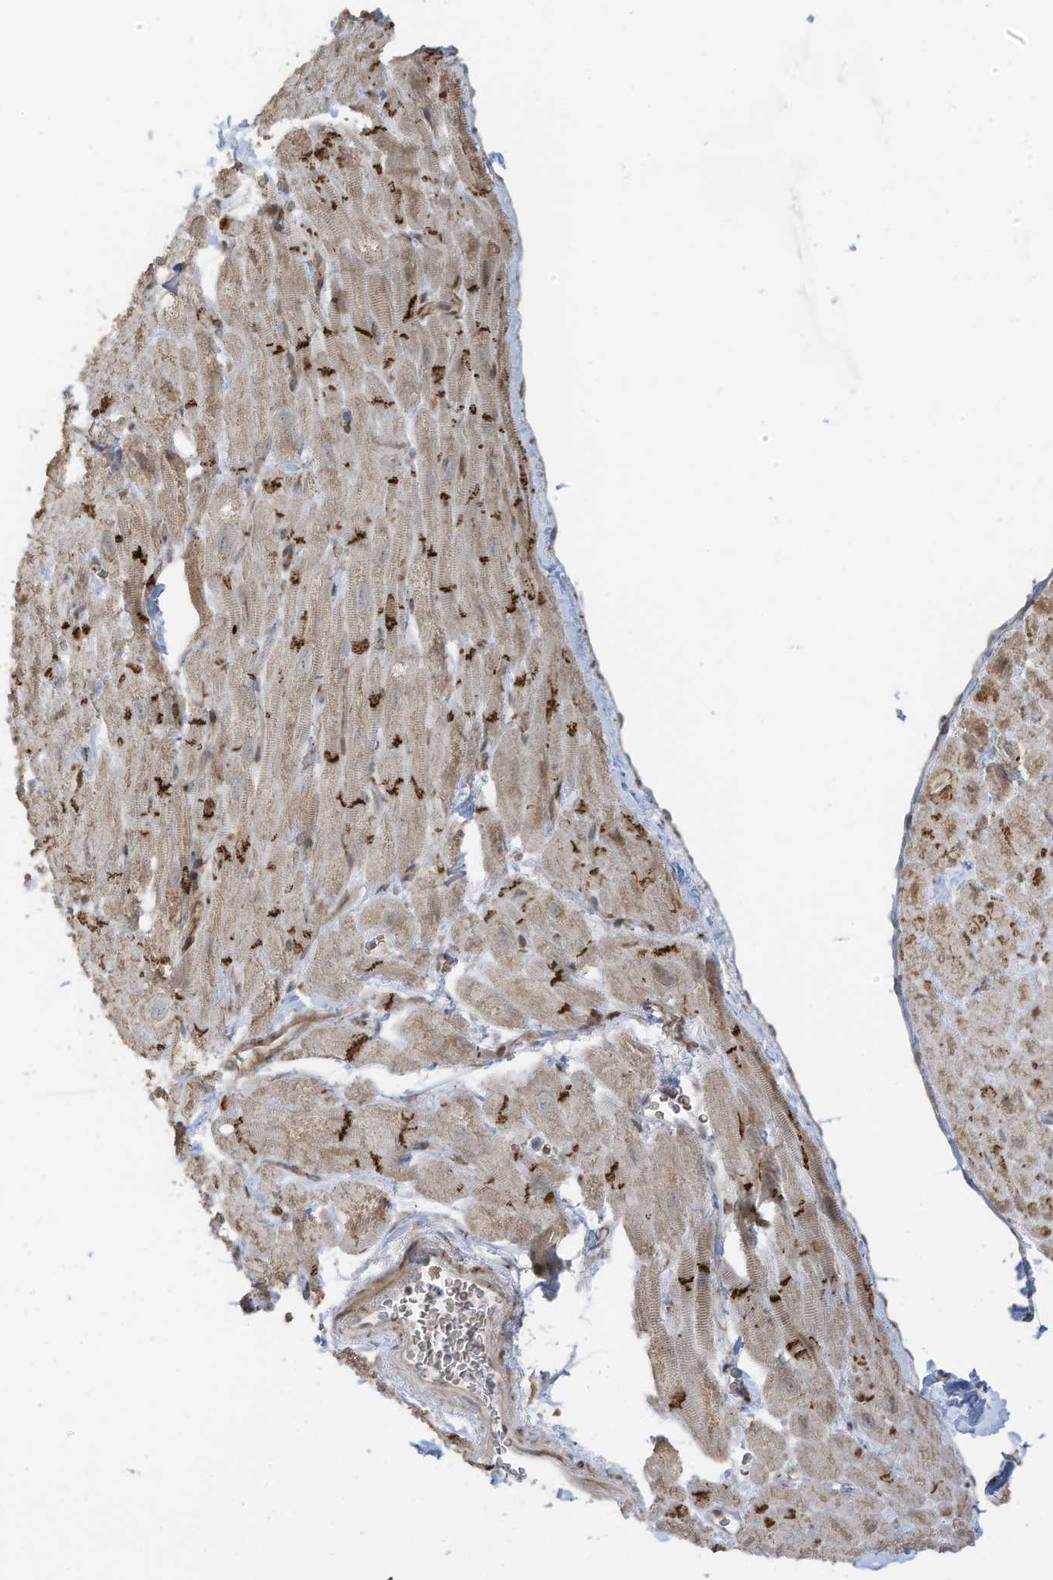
{"staining": {"intensity": "strong", "quantity": "<25%", "location": "cytoplasmic/membranous"}, "tissue": "heart muscle", "cell_type": "Cardiomyocytes", "image_type": "normal", "snomed": [{"axis": "morphology", "description": "Normal tissue, NOS"}, {"axis": "topography", "description": "Heart"}], "caption": "High-power microscopy captured an IHC histopathology image of benign heart muscle, revealing strong cytoplasmic/membranous positivity in about <25% of cardiomyocytes. (Brightfield microscopy of DAB IHC at high magnification).", "gene": "ZCWPW2", "patient": {"sex": "male", "age": 49}}